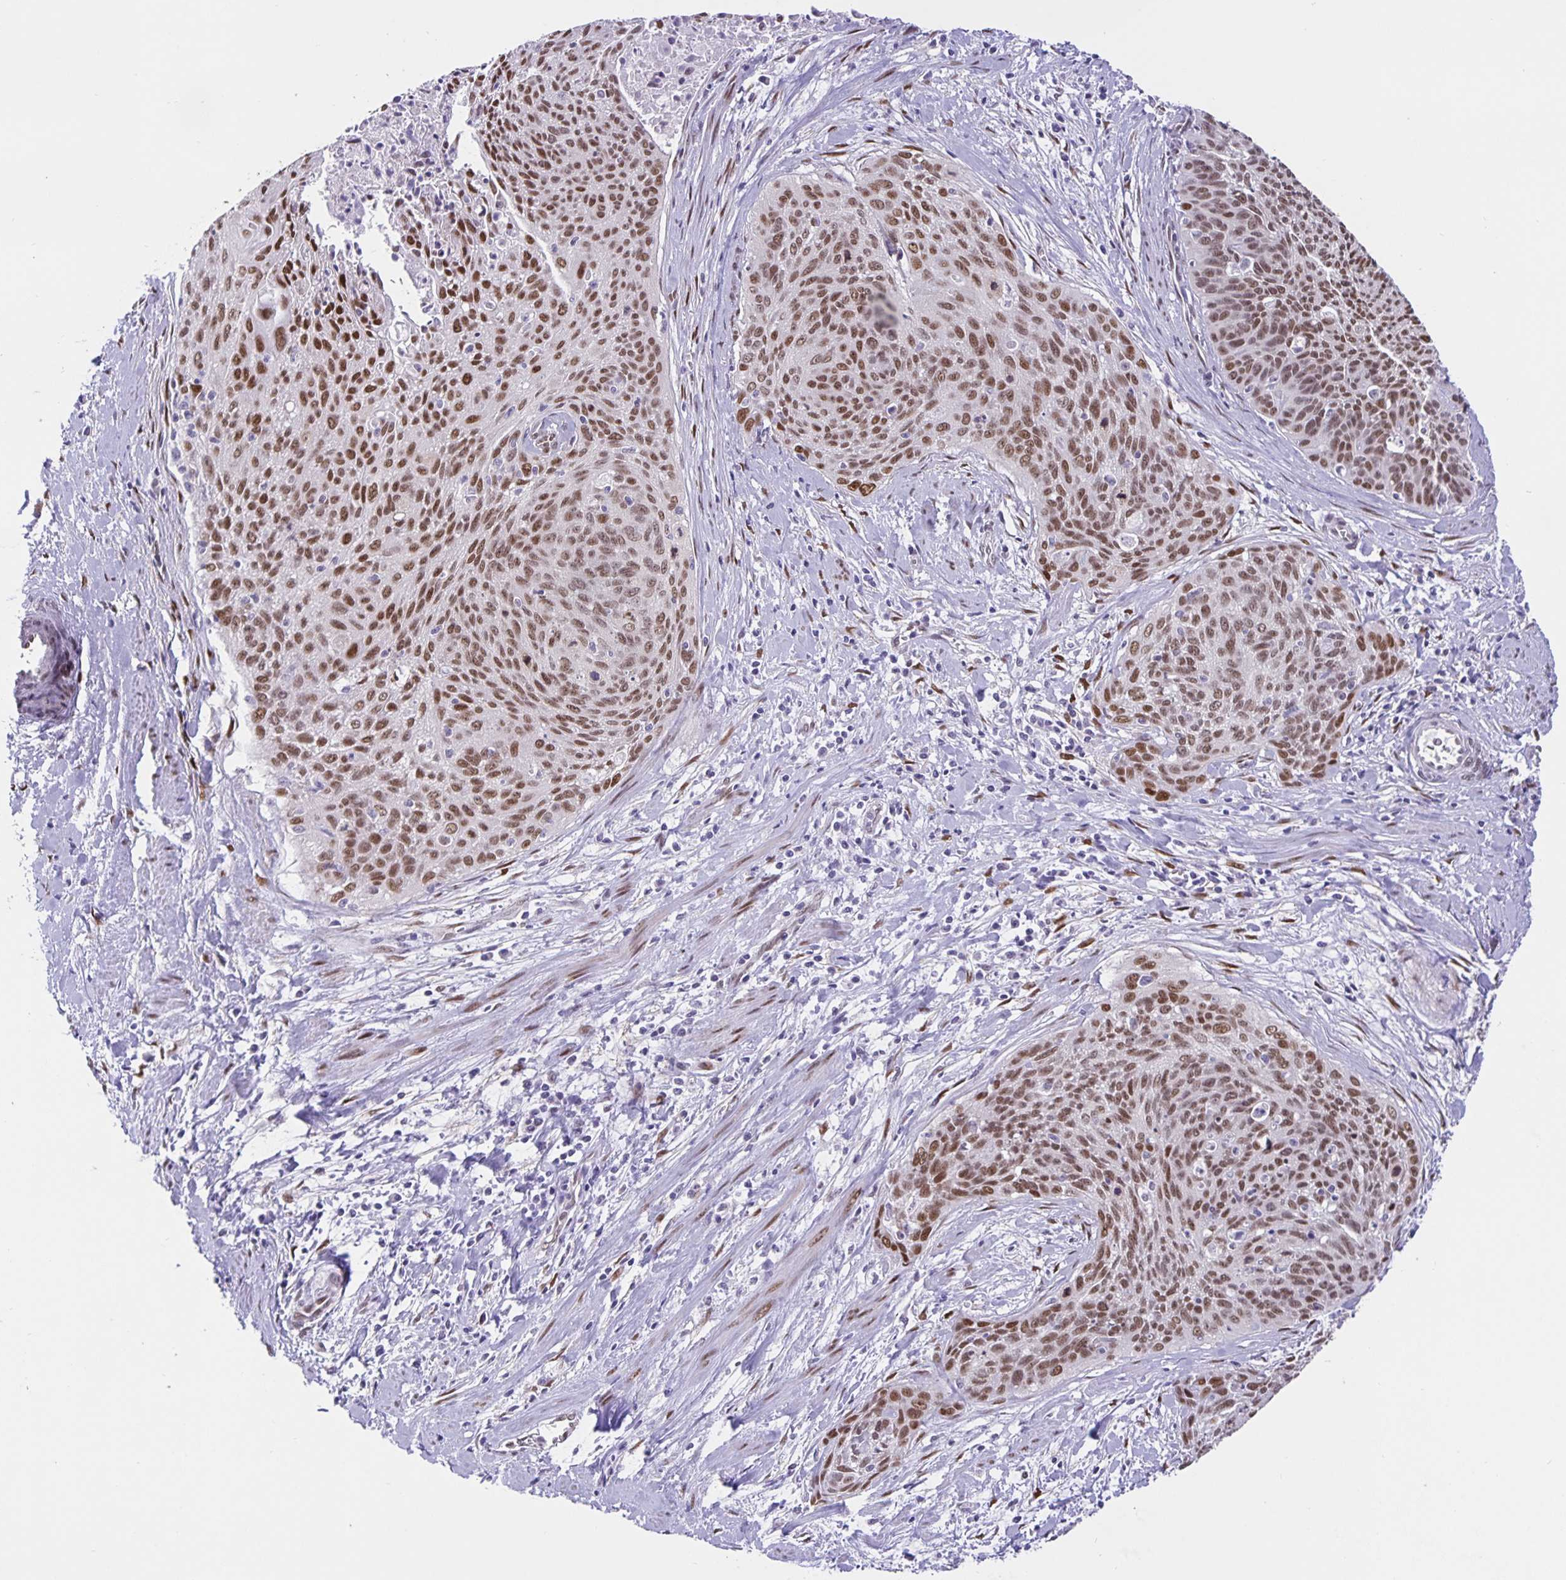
{"staining": {"intensity": "moderate", "quantity": ">75%", "location": "nuclear"}, "tissue": "cervical cancer", "cell_type": "Tumor cells", "image_type": "cancer", "snomed": [{"axis": "morphology", "description": "Squamous cell carcinoma, NOS"}, {"axis": "topography", "description": "Cervix"}], "caption": "Immunohistochemistry micrograph of neoplastic tissue: cervical cancer (squamous cell carcinoma) stained using immunohistochemistry reveals medium levels of moderate protein expression localized specifically in the nuclear of tumor cells, appearing as a nuclear brown color.", "gene": "FOSL2", "patient": {"sex": "female", "age": 55}}